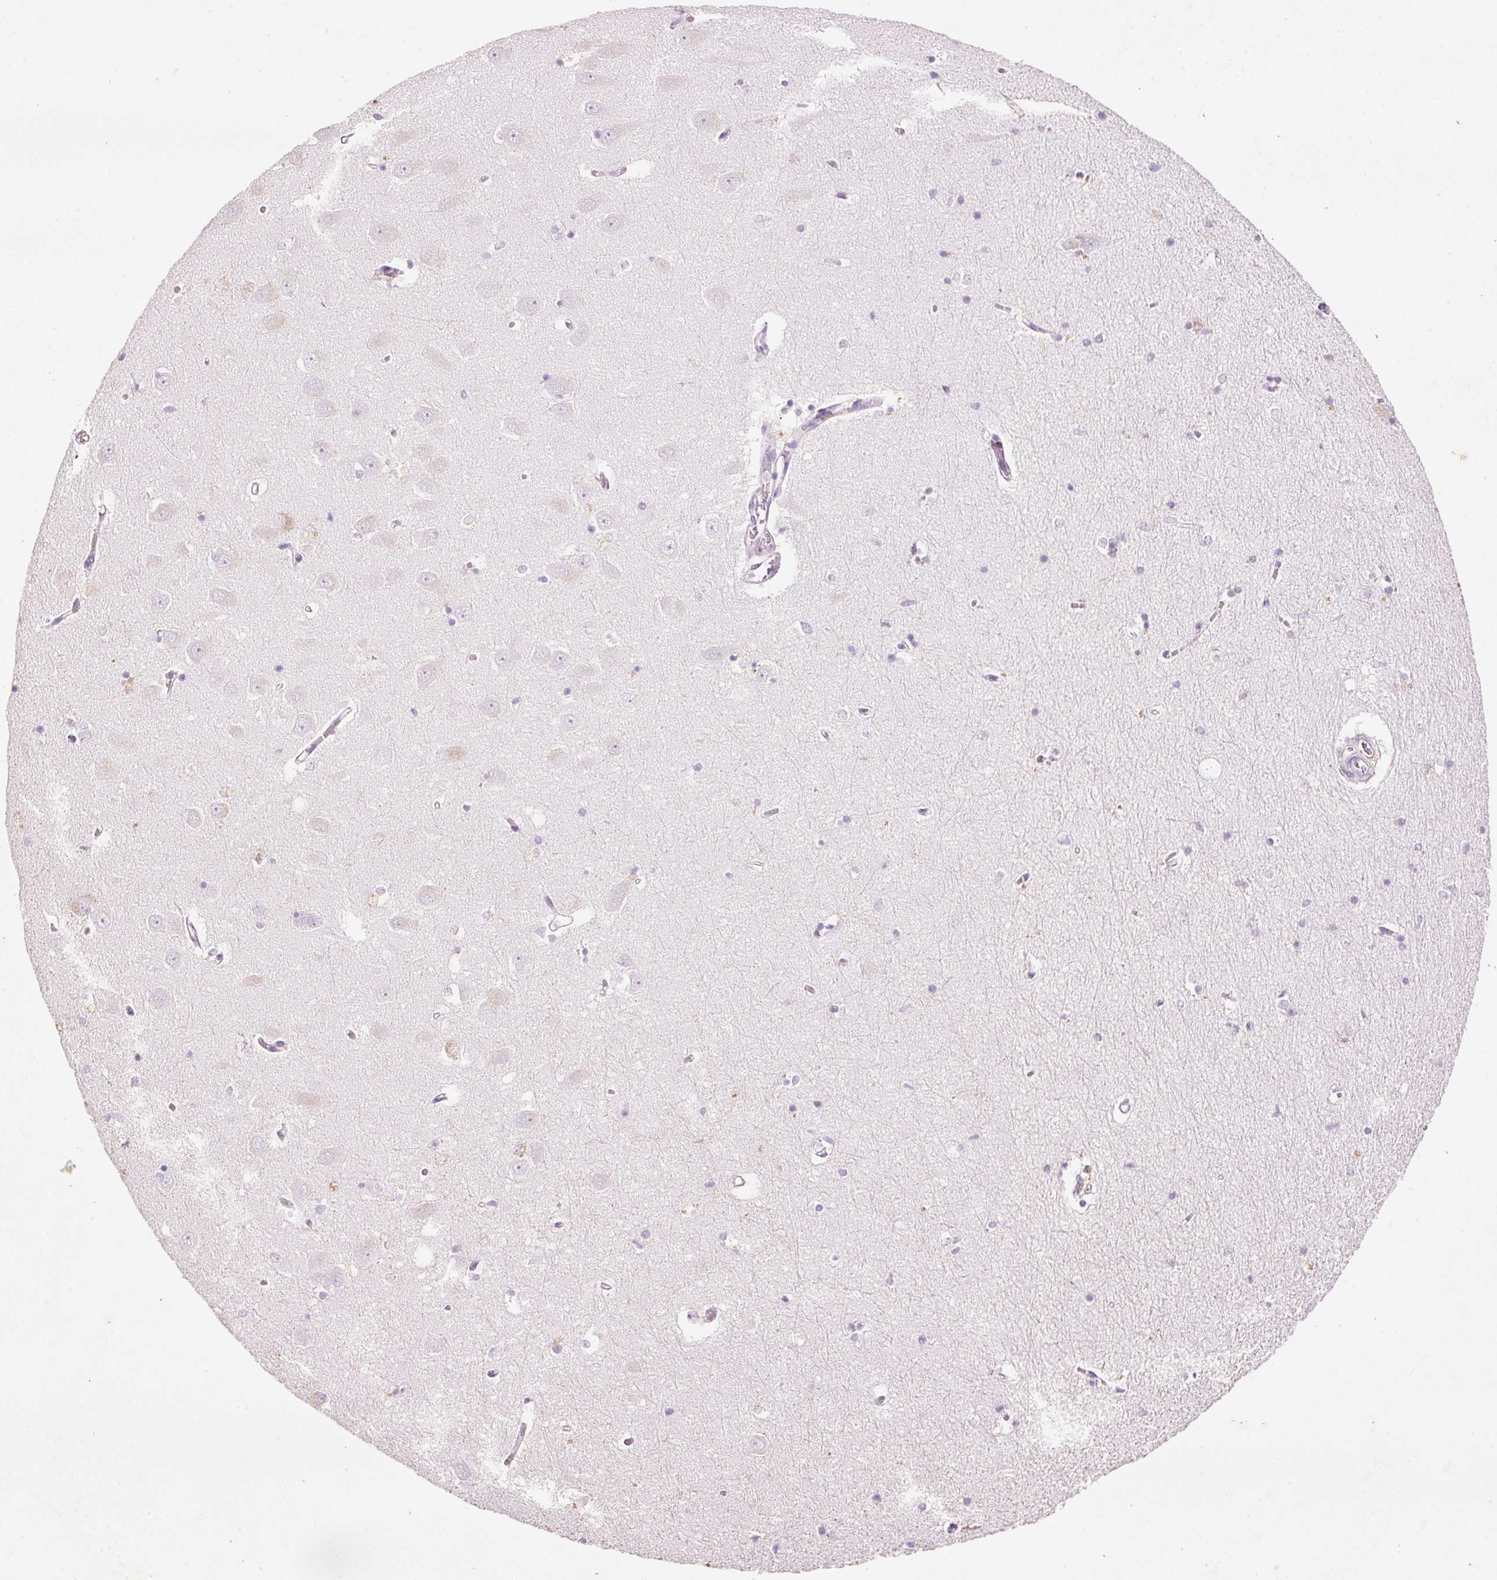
{"staining": {"intensity": "negative", "quantity": "none", "location": "none"}, "tissue": "hippocampus", "cell_type": "Glial cells", "image_type": "normal", "snomed": [{"axis": "morphology", "description": "Normal tissue, NOS"}, {"axis": "topography", "description": "Hippocampus"}], "caption": "Micrograph shows no significant protein staining in glial cells of benign hippocampus.", "gene": "MFAP4", "patient": {"sex": "male", "age": 70}}